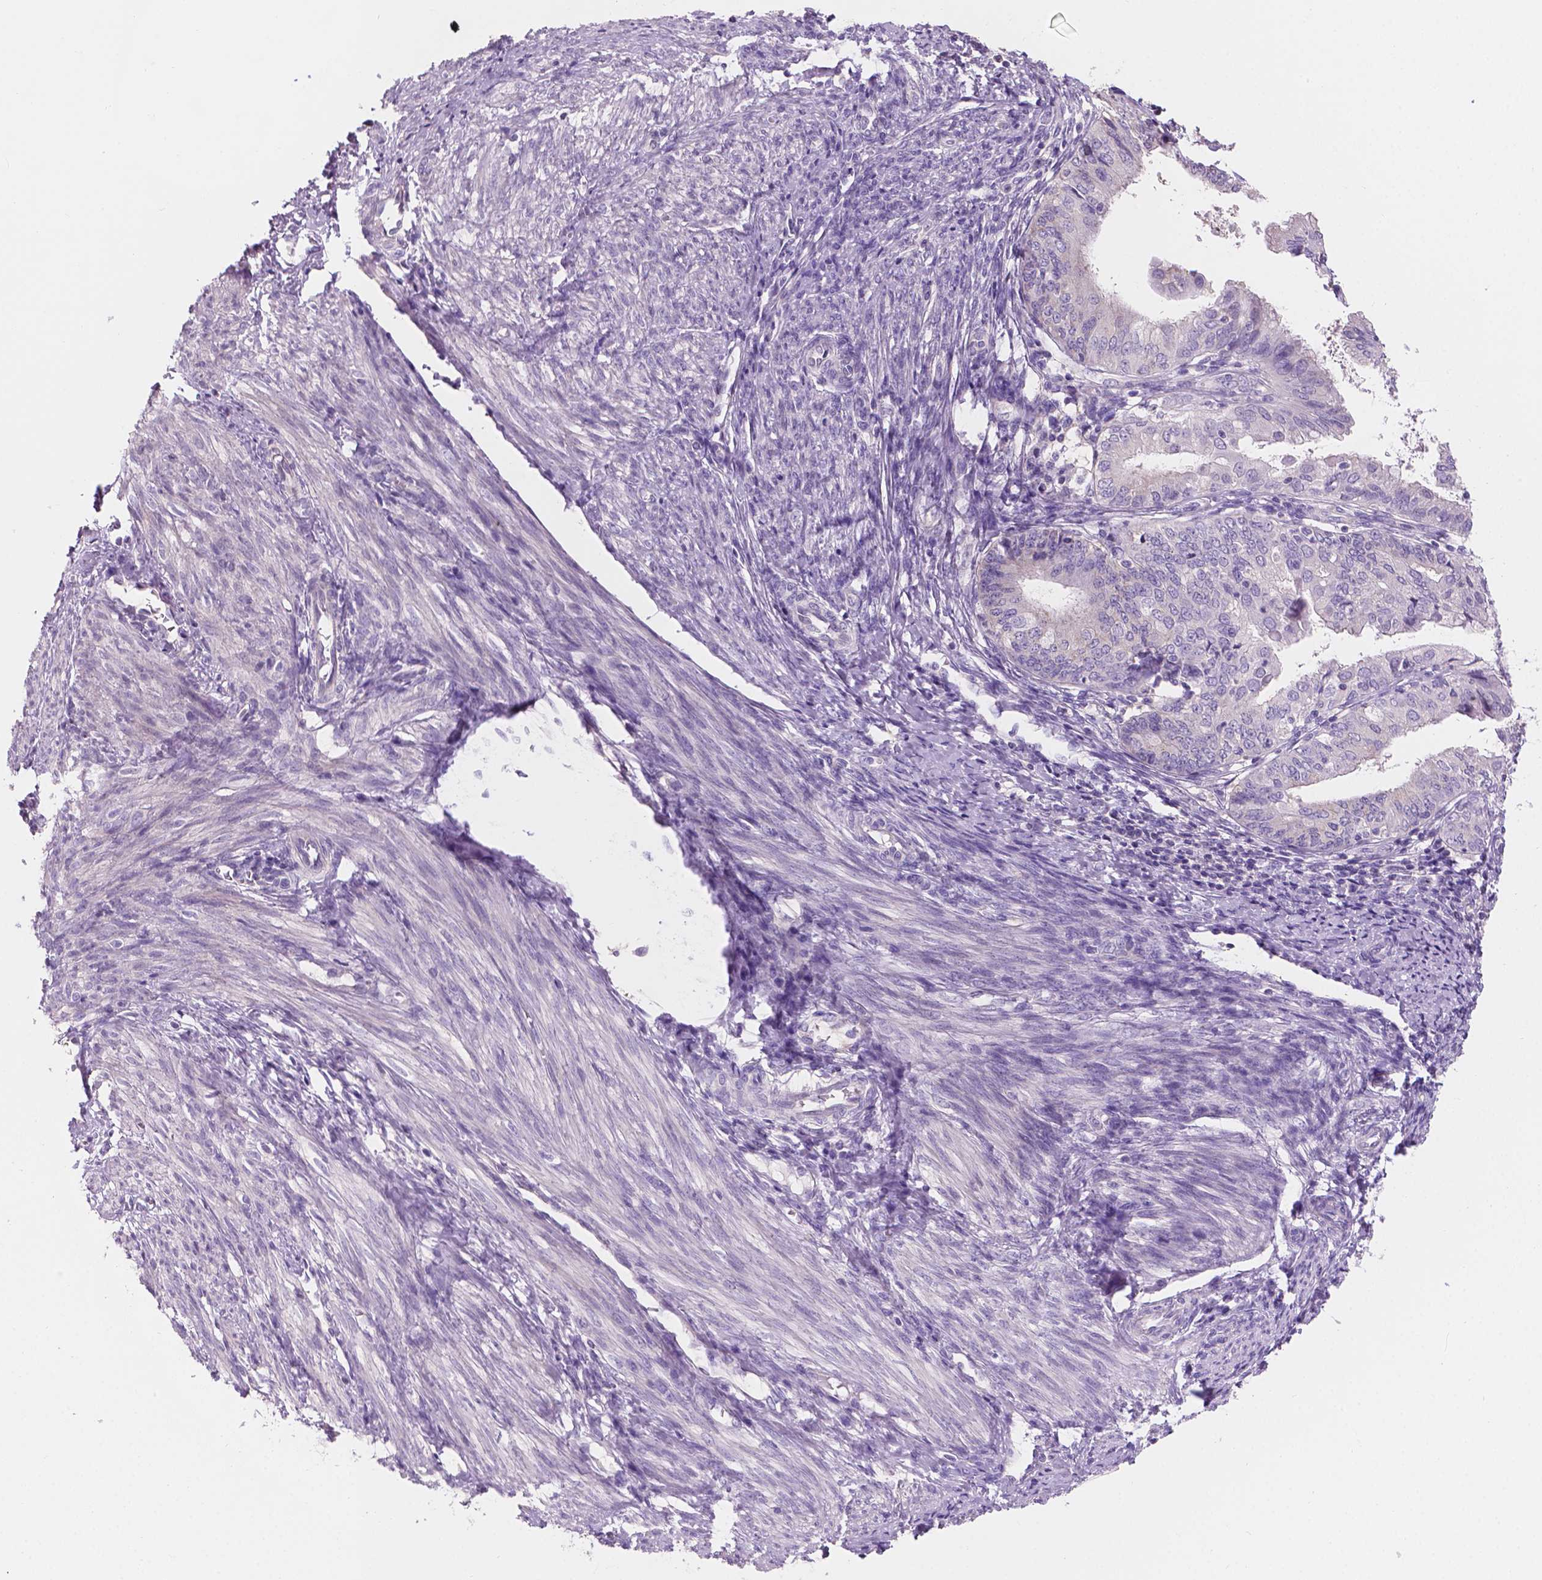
{"staining": {"intensity": "negative", "quantity": "none", "location": "none"}, "tissue": "endometrial cancer", "cell_type": "Tumor cells", "image_type": "cancer", "snomed": [{"axis": "morphology", "description": "Adenocarcinoma, NOS"}, {"axis": "topography", "description": "Endometrium"}], "caption": "Tumor cells are negative for protein expression in human endometrial adenocarcinoma. (Immunohistochemistry (ihc), brightfield microscopy, high magnification).", "gene": "SBSN", "patient": {"sex": "female", "age": 68}}